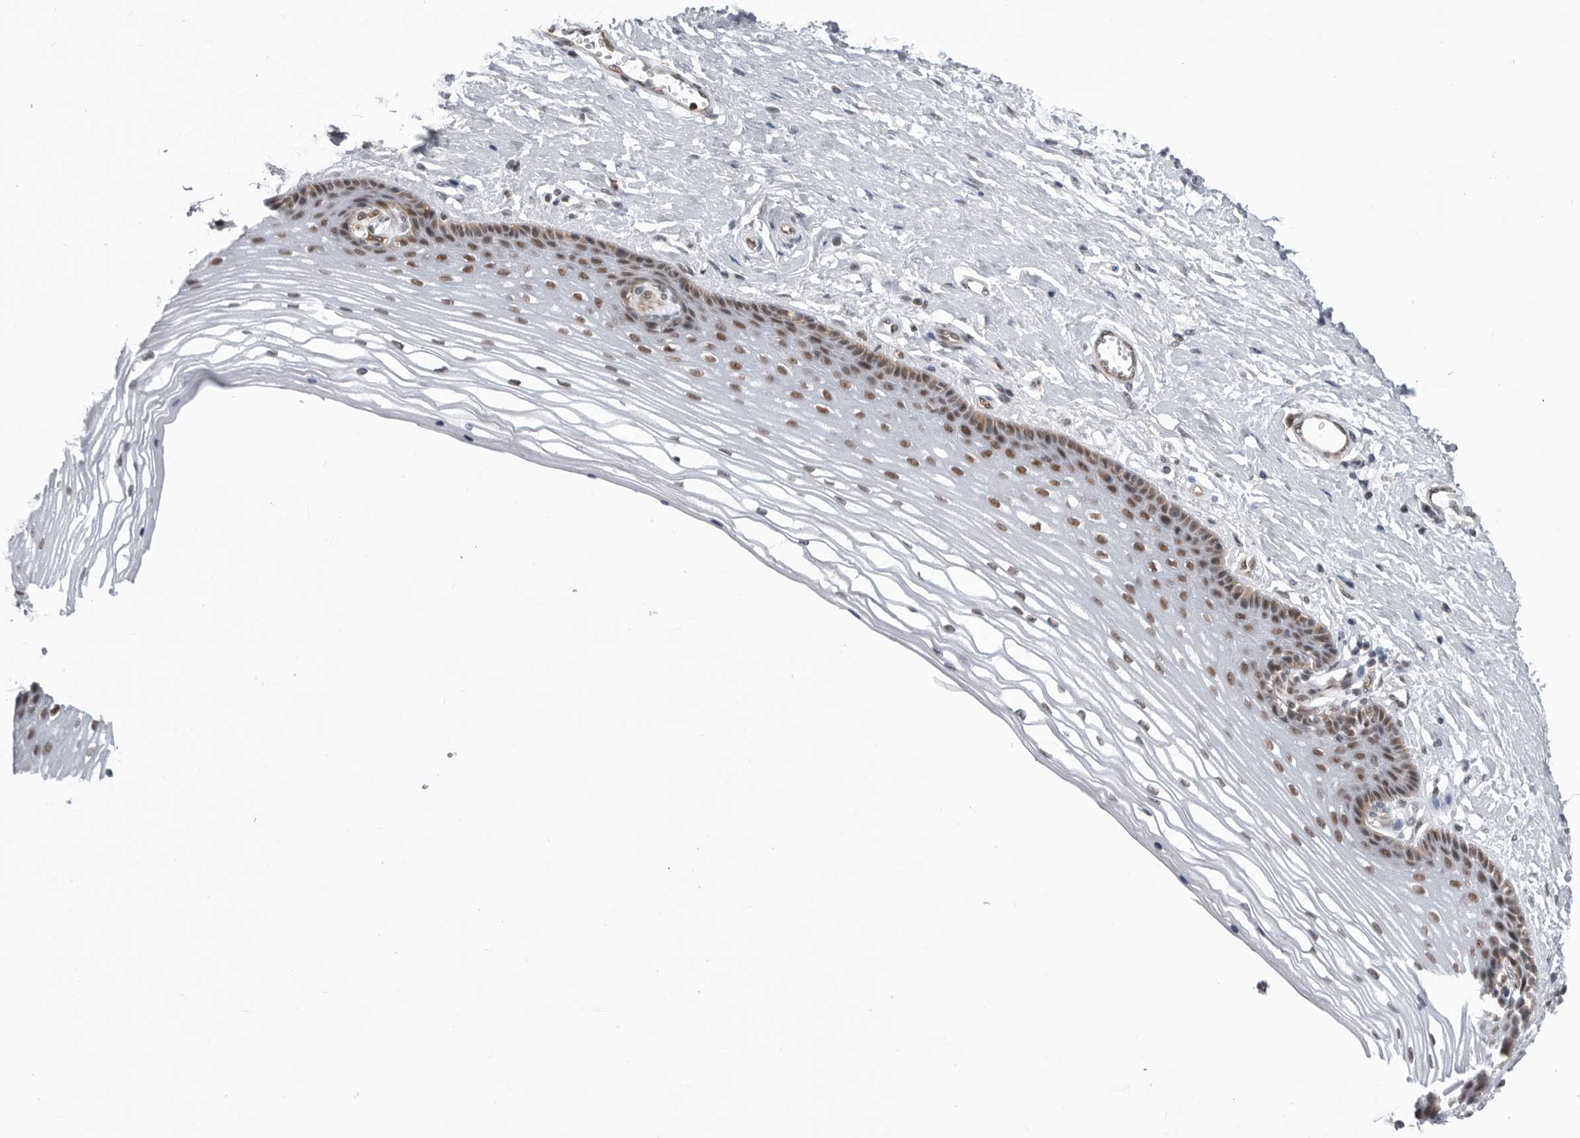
{"staining": {"intensity": "moderate", "quantity": ">75%", "location": "nuclear"}, "tissue": "vagina", "cell_type": "Squamous epithelial cells", "image_type": "normal", "snomed": [{"axis": "morphology", "description": "Normal tissue, NOS"}, {"axis": "topography", "description": "Vagina"}], "caption": "Immunohistochemical staining of unremarkable human vagina exhibits medium levels of moderate nuclear positivity in approximately >75% of squamous epithelial cells. The protein of interest is stained brown, and the nuclei are stained in blue (DAB (3,3'-diaminobenzidine) IHC with brightfield microscopy, high magnification).", "gene": "RNF26", "patient": {"sex": "female", "age": 46}}